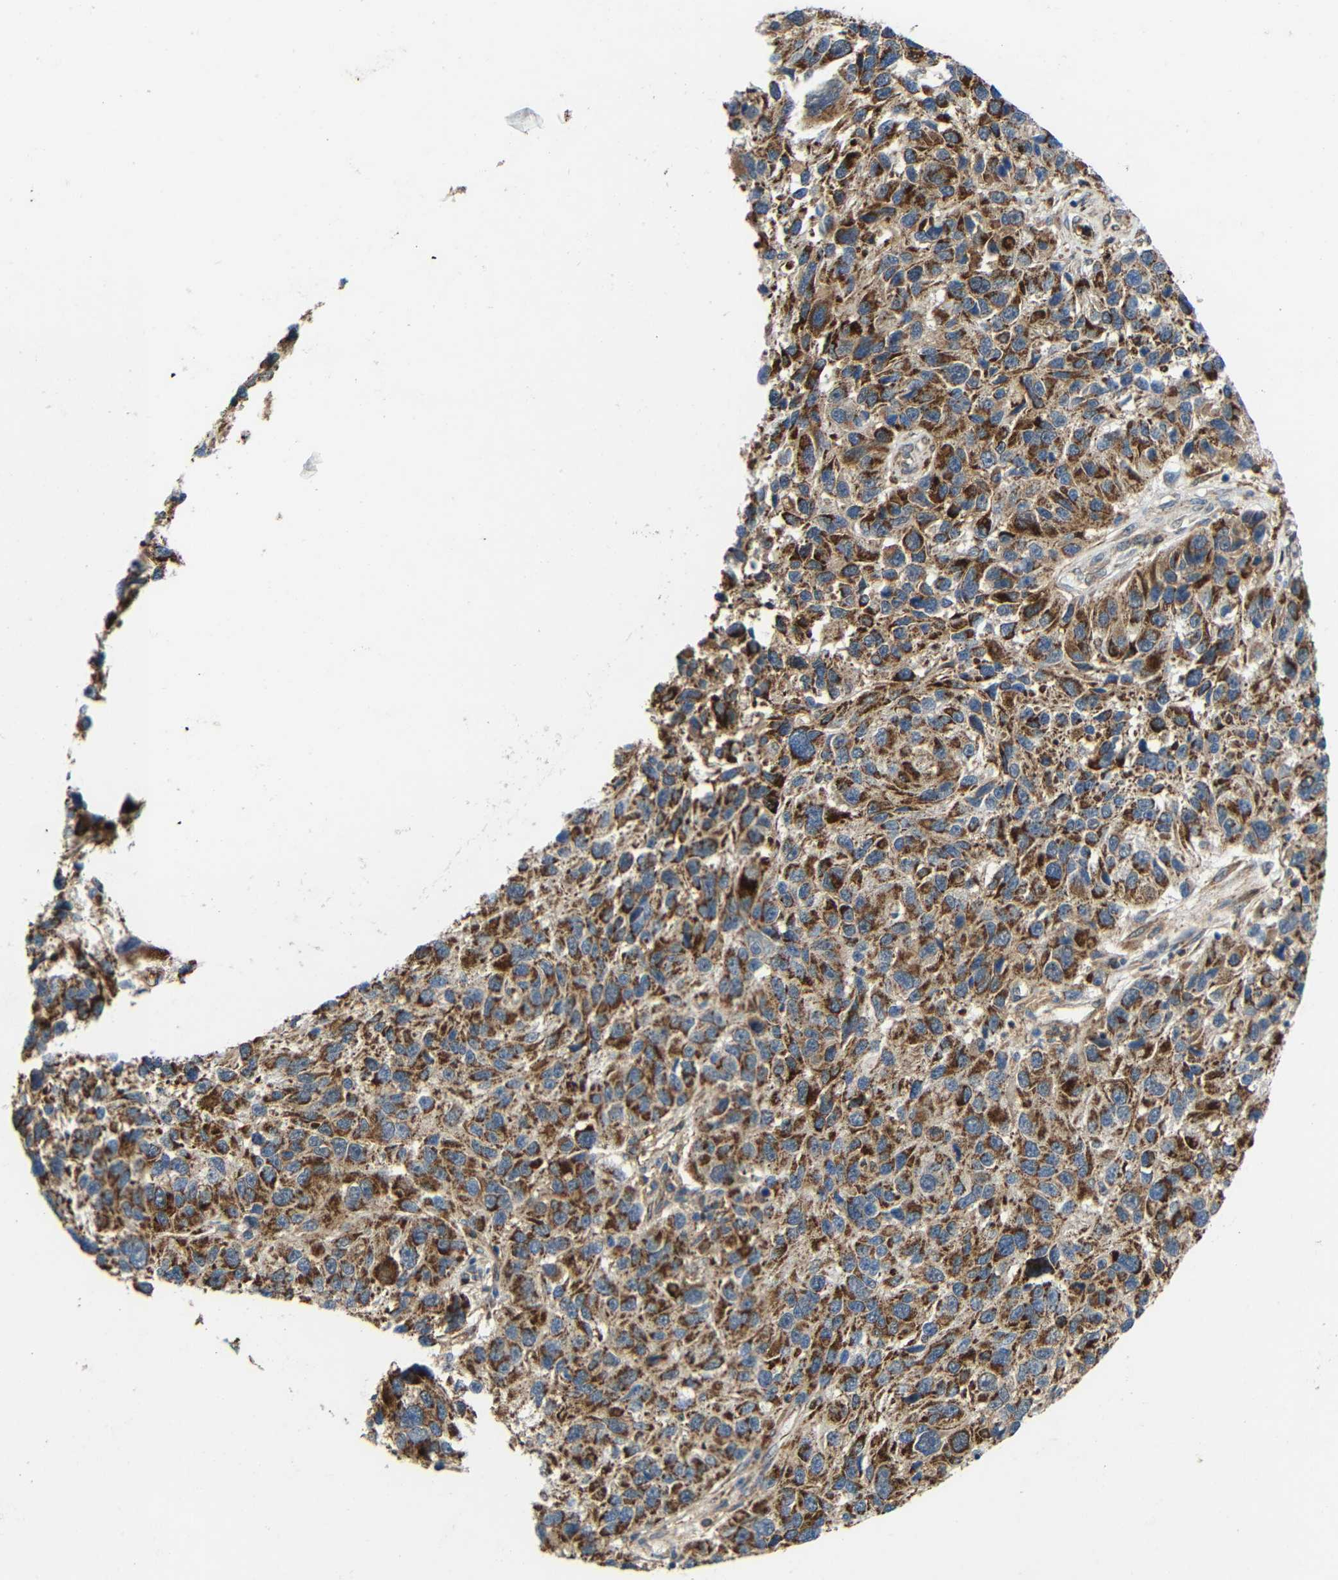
{"staining": {"intensity": "moderate", "quantity": ">75%", "location": "cytoplasmic/membranous"}, "tissue": "melanoma", "cell_type": "Tumor cells", "image_type": "cancer", "snomed": [{"axis": "morphology", "description": "Malignant melanoma, NOS"}, {"axis": "topography", "description": "Skin"}], "caption": "Immunohistochemistry (DAB (3,3'-diaminobenzidine)) staining of human malignant melanoma displays moderate cytoplasmic/membranous protein staining in approximately >75% of tumor cells.", "gene": "C1GALT1", "patient": {"sex": "male", "age": 53}}